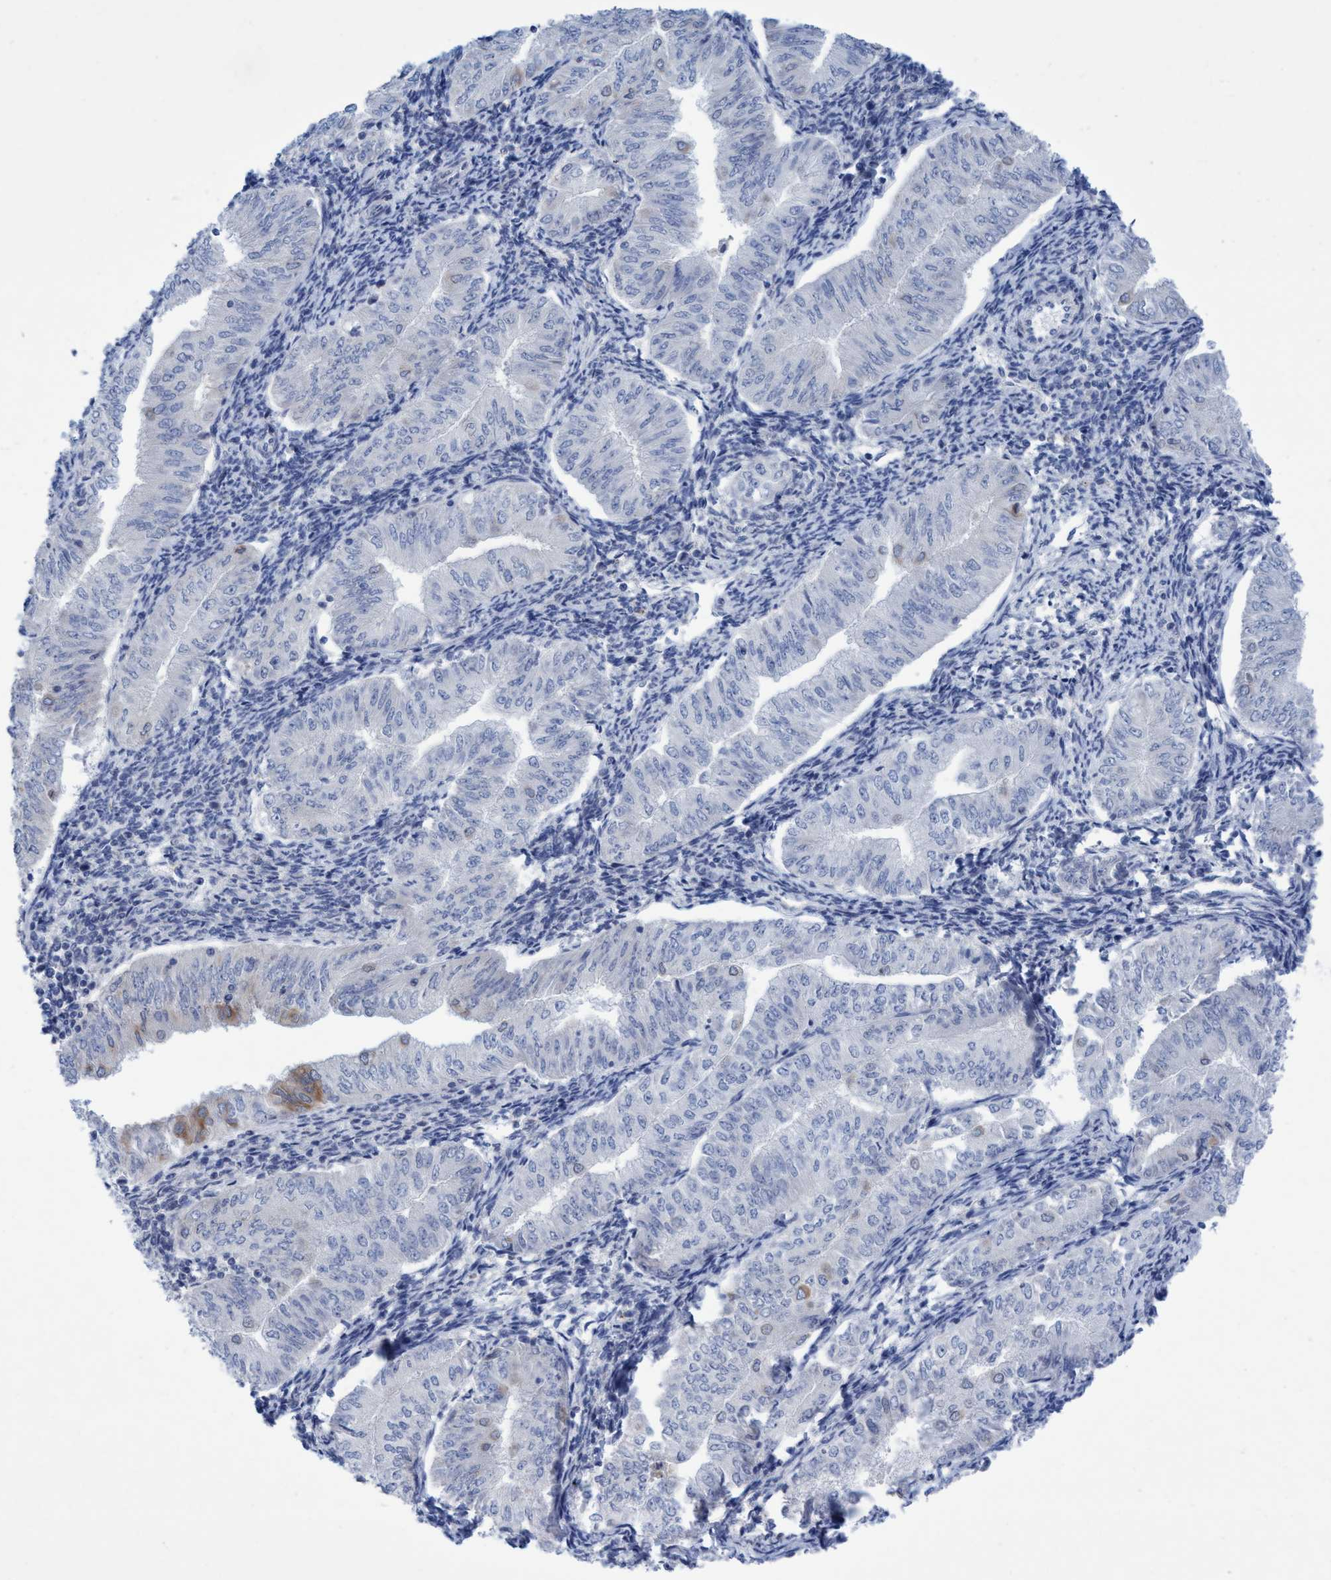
{"staining": {"intensity": "moderate", "quantity": "<25%", "location": "cytoplasmic/membranous"}, "tissue": "endometrial cancer", "cell_type": "Tumor cells", "image_type": "cancer", "snomed": [{"axis": "morphology", "description": "Normal tissue, NOS"}, {"axis": "morphology", "description": "Adenocarcinoma, NOS"}, {"axis": "topography", "description": "Endometrium"}], "caption": "Immunohistochemistry of human endometrial cancer (adenocarcinoma) exhibits low levels of moderate cytoplasmic/membranous expression in approximately <25% of tumor cells.", "gene": "RSAD1", "patient": {"sex": "female", "age": 53}}